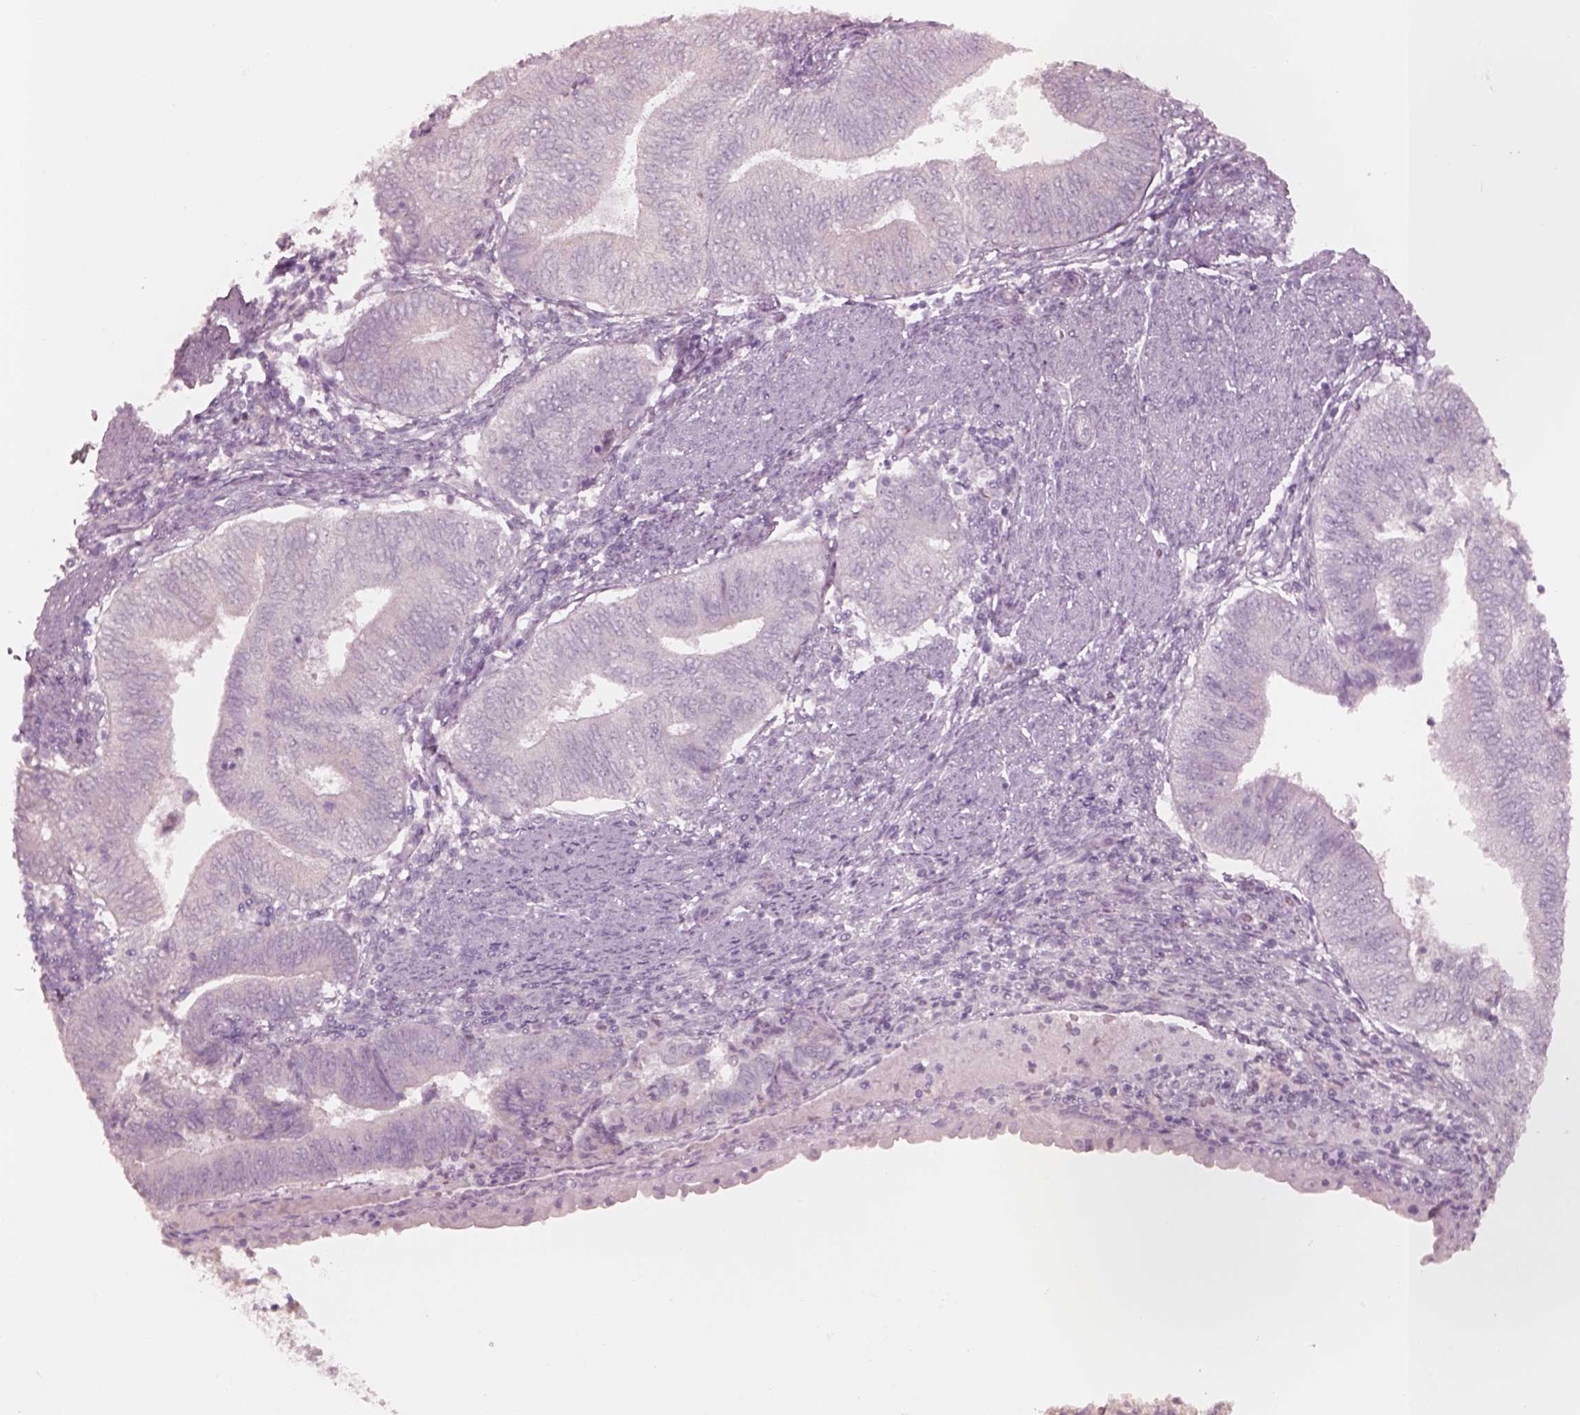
{"staining": {"intensity": "negative", "quantity": "none", "location": "none"}, "tissue": "endometrial cancer", "cell_type": "Tumor cells", "image_type": "cancer", "snomed": [{"axis": "morphology", "description": "Adenocarcinoma, NOS"}, {"axis": "topography", "description": "Endometrium"}], "caption": "This is an immunohistochemistry histopathology image of endometrial cancer (adenocarcinoma). There is no expression in tumor cells.", "gene": "KRTAP24-1", "patient": {"sex": "female", "age": 65}}